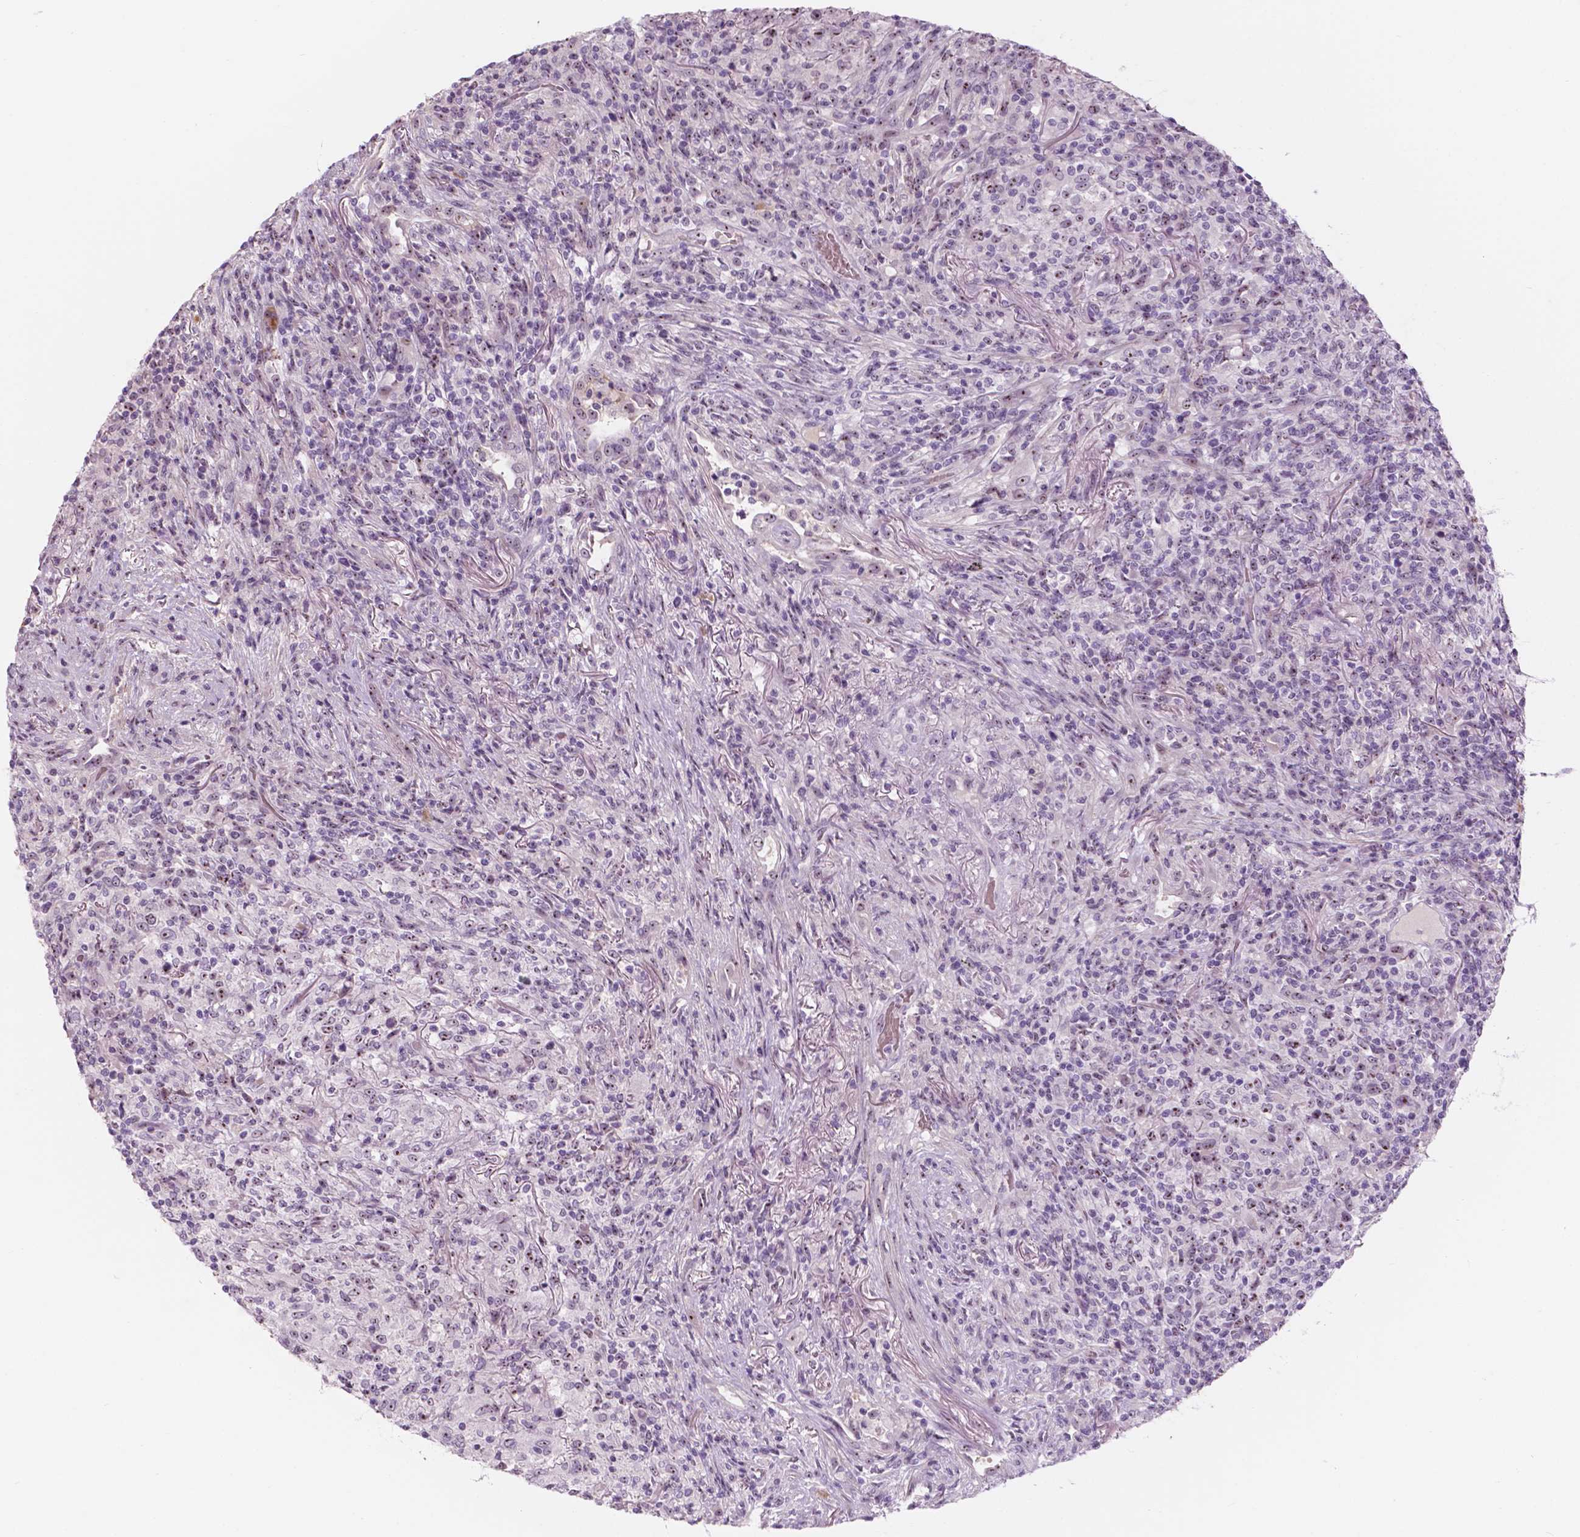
{"staining": {"intensity": "negative", "quantity": "none", "location": "none"}, "tissue": "lymphoma", "cell_type": "Tumor cells", "image_type": "cancer", "snomed": [{"axis": "morphology", "description": "Malignant lymphoma, non-Hodgkin's type, High grade"}, {"axis": "topography", "description": "Lung"}], "caption": "A histopathology image of human lymphoma is negative for staining in tumor cells.", "gene": "ZNF853", "patient": {"sex": "male", "age": 79}}